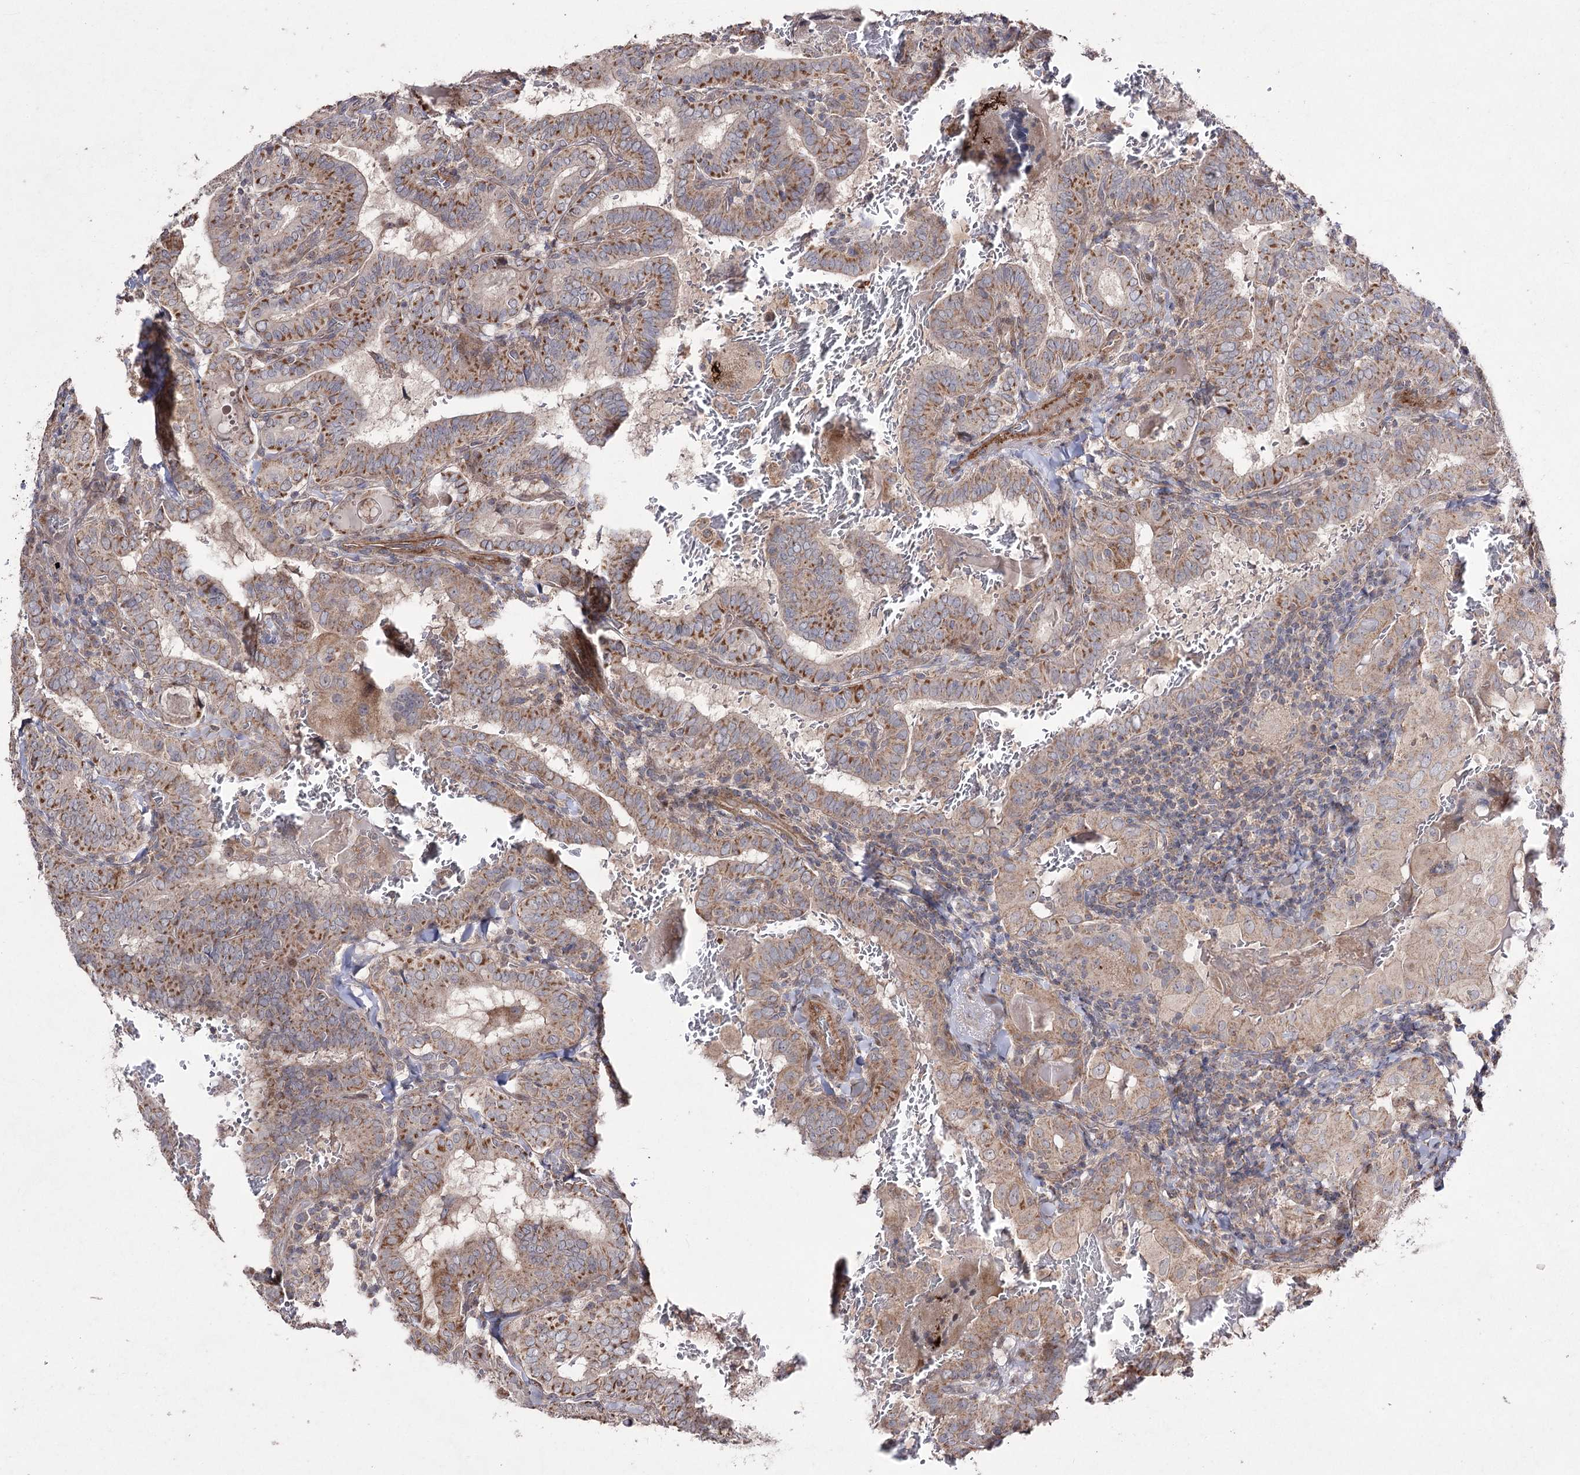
{"staining": {"intensity": "moderate", "quantity": ">75%", "location": "cytoplasmic/membranous"}, "tissue": "thyroid cancer", "cell_type": "Tumor cells", "image_type": "cancer", "snomed": [{"axis": "morphology", "description": "Papillary adenocarcinoma, NOS"}, {"axis": "topography", "description": "Thyroid gland"}], "caption": "DAB immunohistochemical staining of thyroid cancer (papillary adenocarcinoma) displays moderate cytoplasmic/membranous protein expression in approximately >75% of tumor cells. Immunohistochemistry (ihc) stains the protein of interest in brown and the nuclei are stained blue.", "gene": "FANCL", "patient": {"sex": "female", "age": 72}}